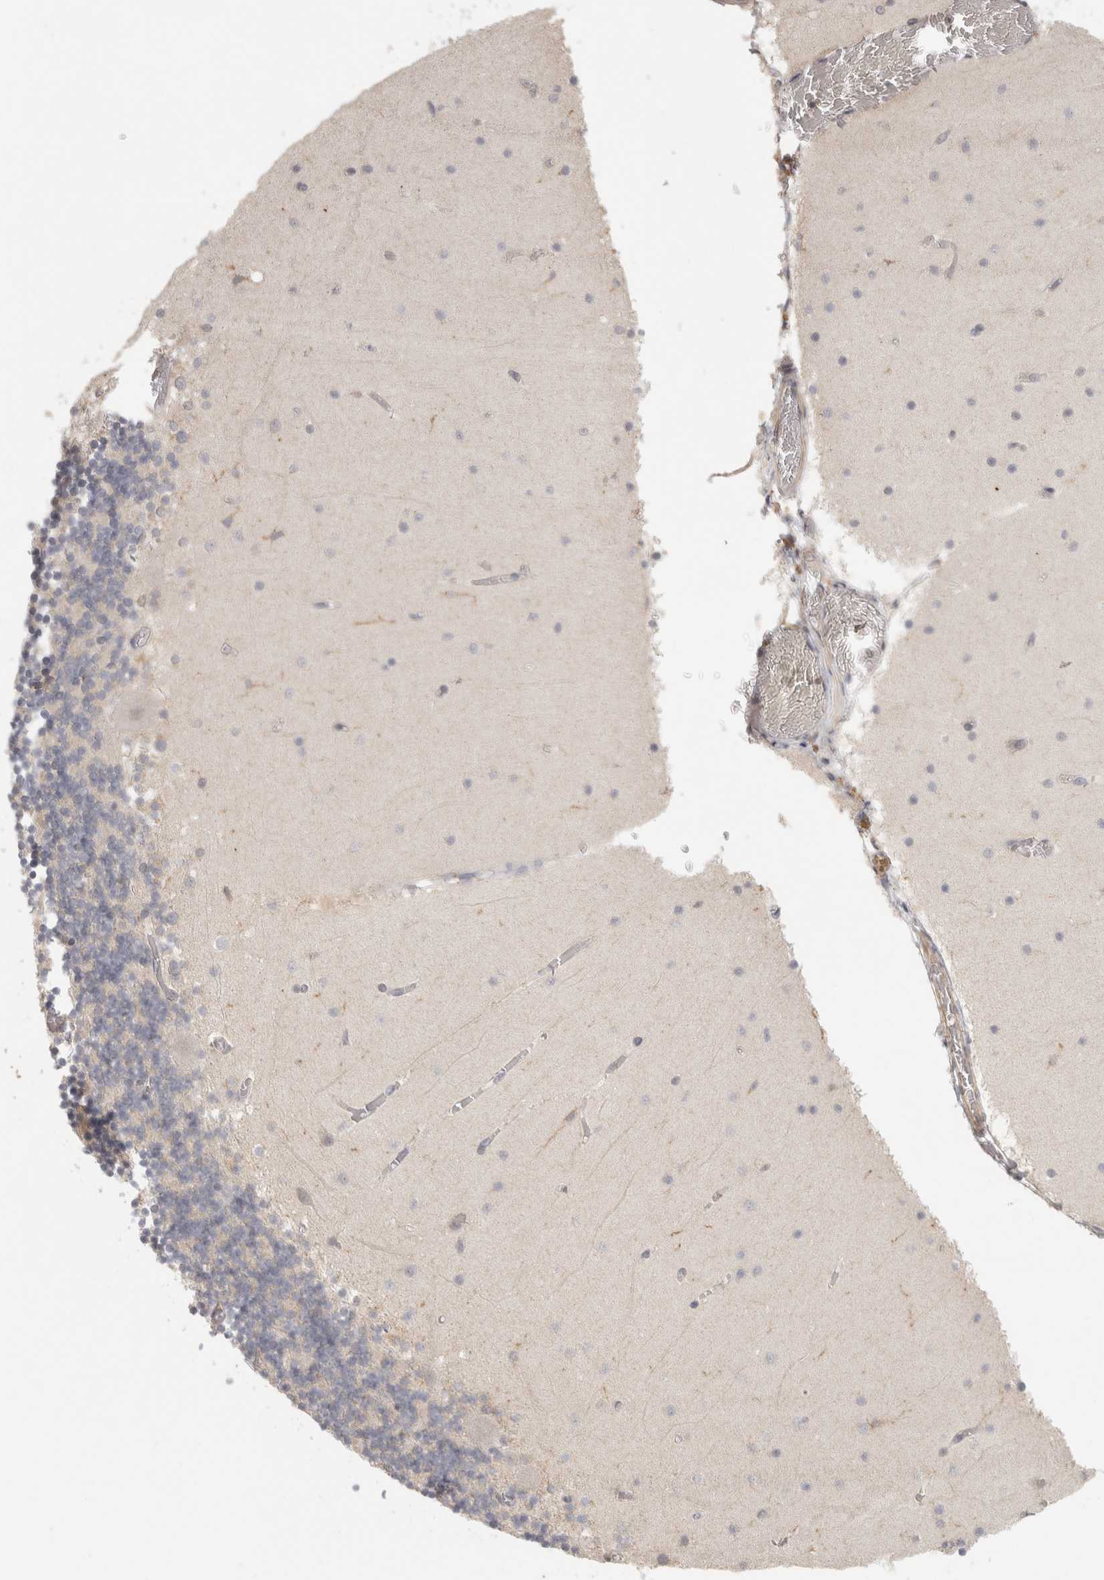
{"staining": {"intensity": "negative", "quantity": "none", "location": "none"}, "tissue": "cerebellum", "cell_type": "Cells in granular layer", "image_type": "normal", "snomed": [{"axis": "morphology", "description": "Normal tissue, NOS"}, {"axis": "topography", "description": "Cerebellum"}], "caption": "The immunohistochemistry (IHC) micrograph has no significant expression in cells in granular layer of cerebellum. Brightfield microscopy of immunohistochemistry (IHC) stained with DAB (brown) and hematoxylin (blue), captured at high magnification.", "gene": "HAVCR2", "patient": {"sex": "female", "age": 28}}